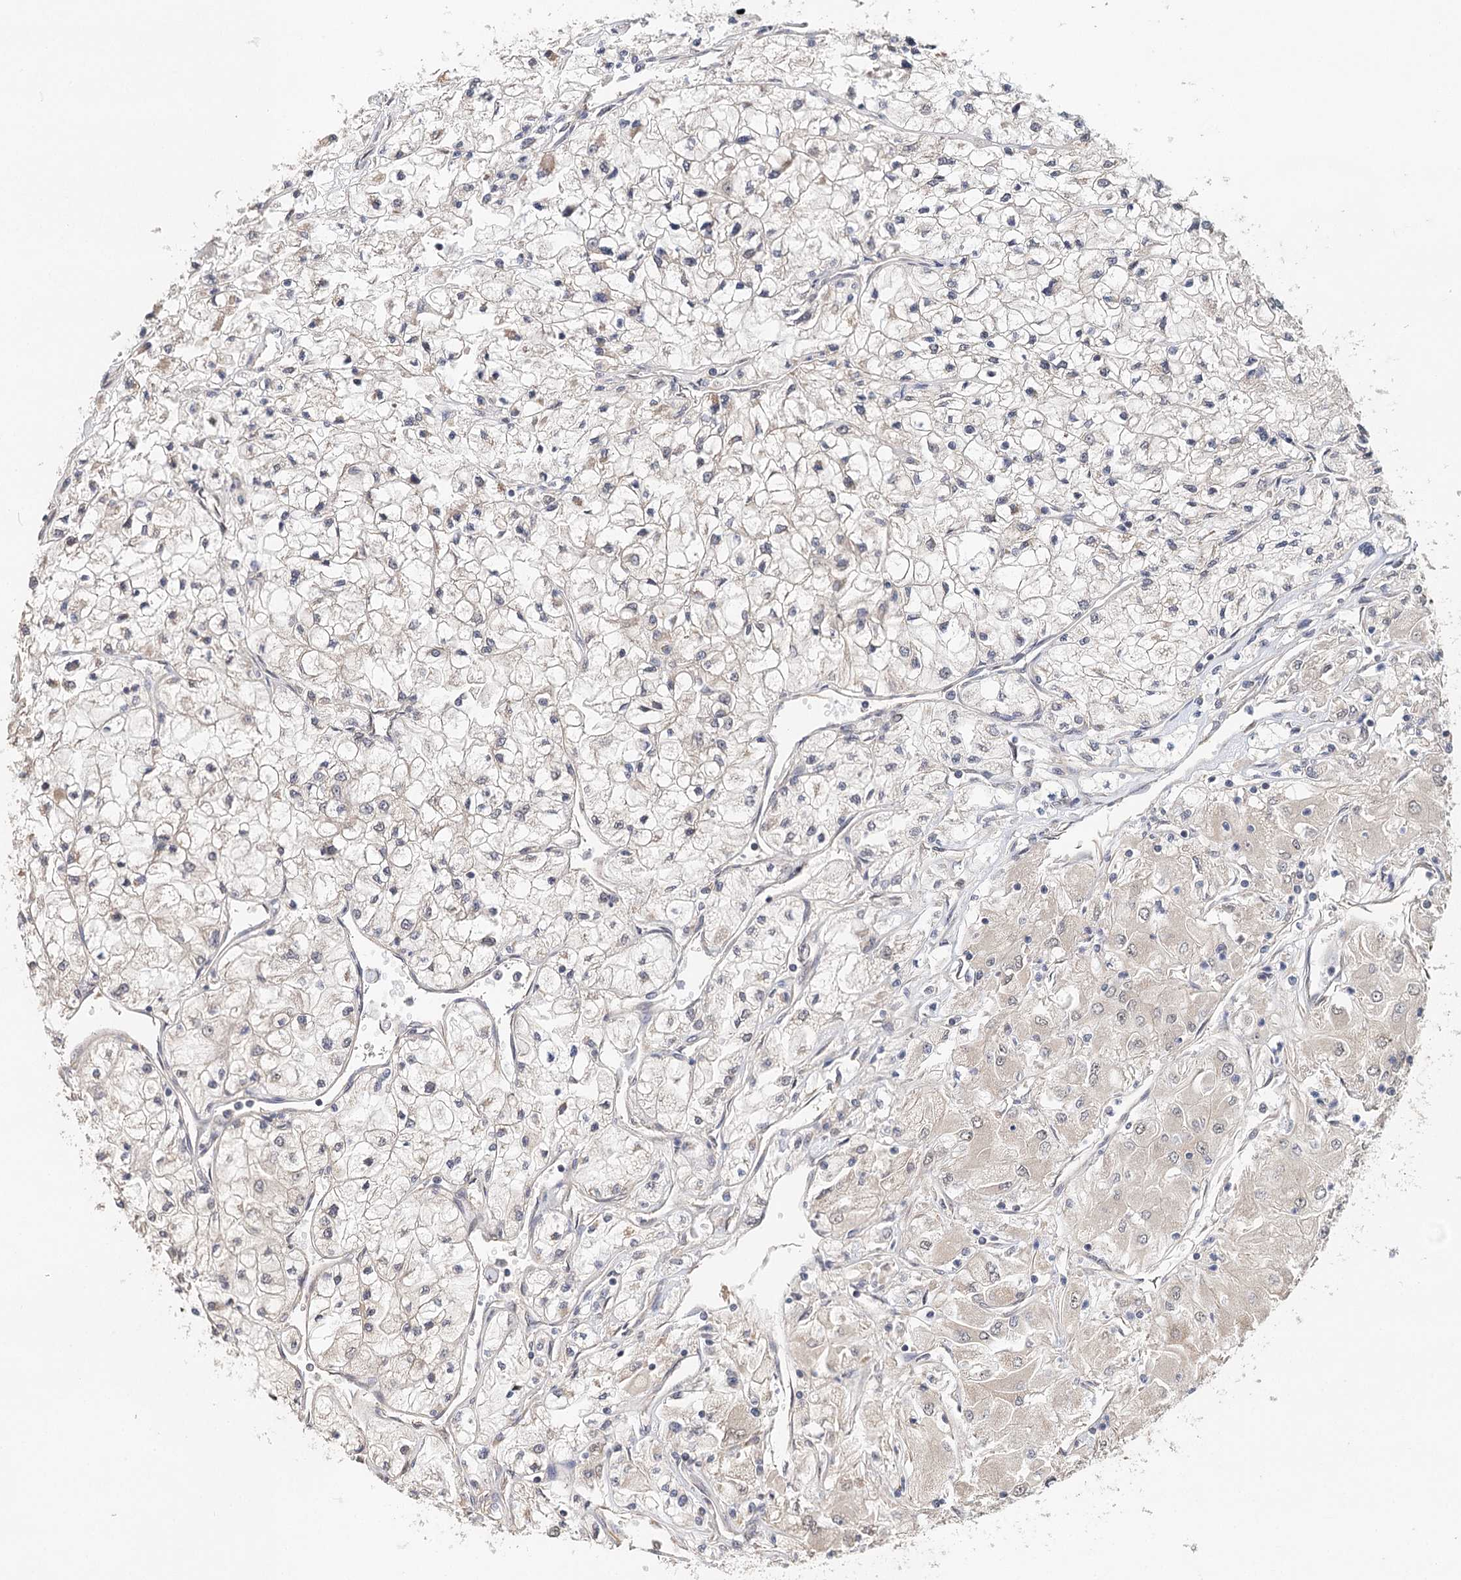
{"staining": {"intensity": "negative", "quantity": "none", "location": "none"}, "tissue": "renal cancer", "cell_type": "Tumor cells", "image_type": "cancer", "snomed": [{"axis": "morphology", "description": "Adenocarcinoma, NOS"}, {"axis": "topography", "description": "Kidney"}], "caption": "This is an IHC image of human renal cancer. There is no expression in tumor cells.", "gene": "NOPCHAP1", "patient": {"sex": "male", "age": 80}}